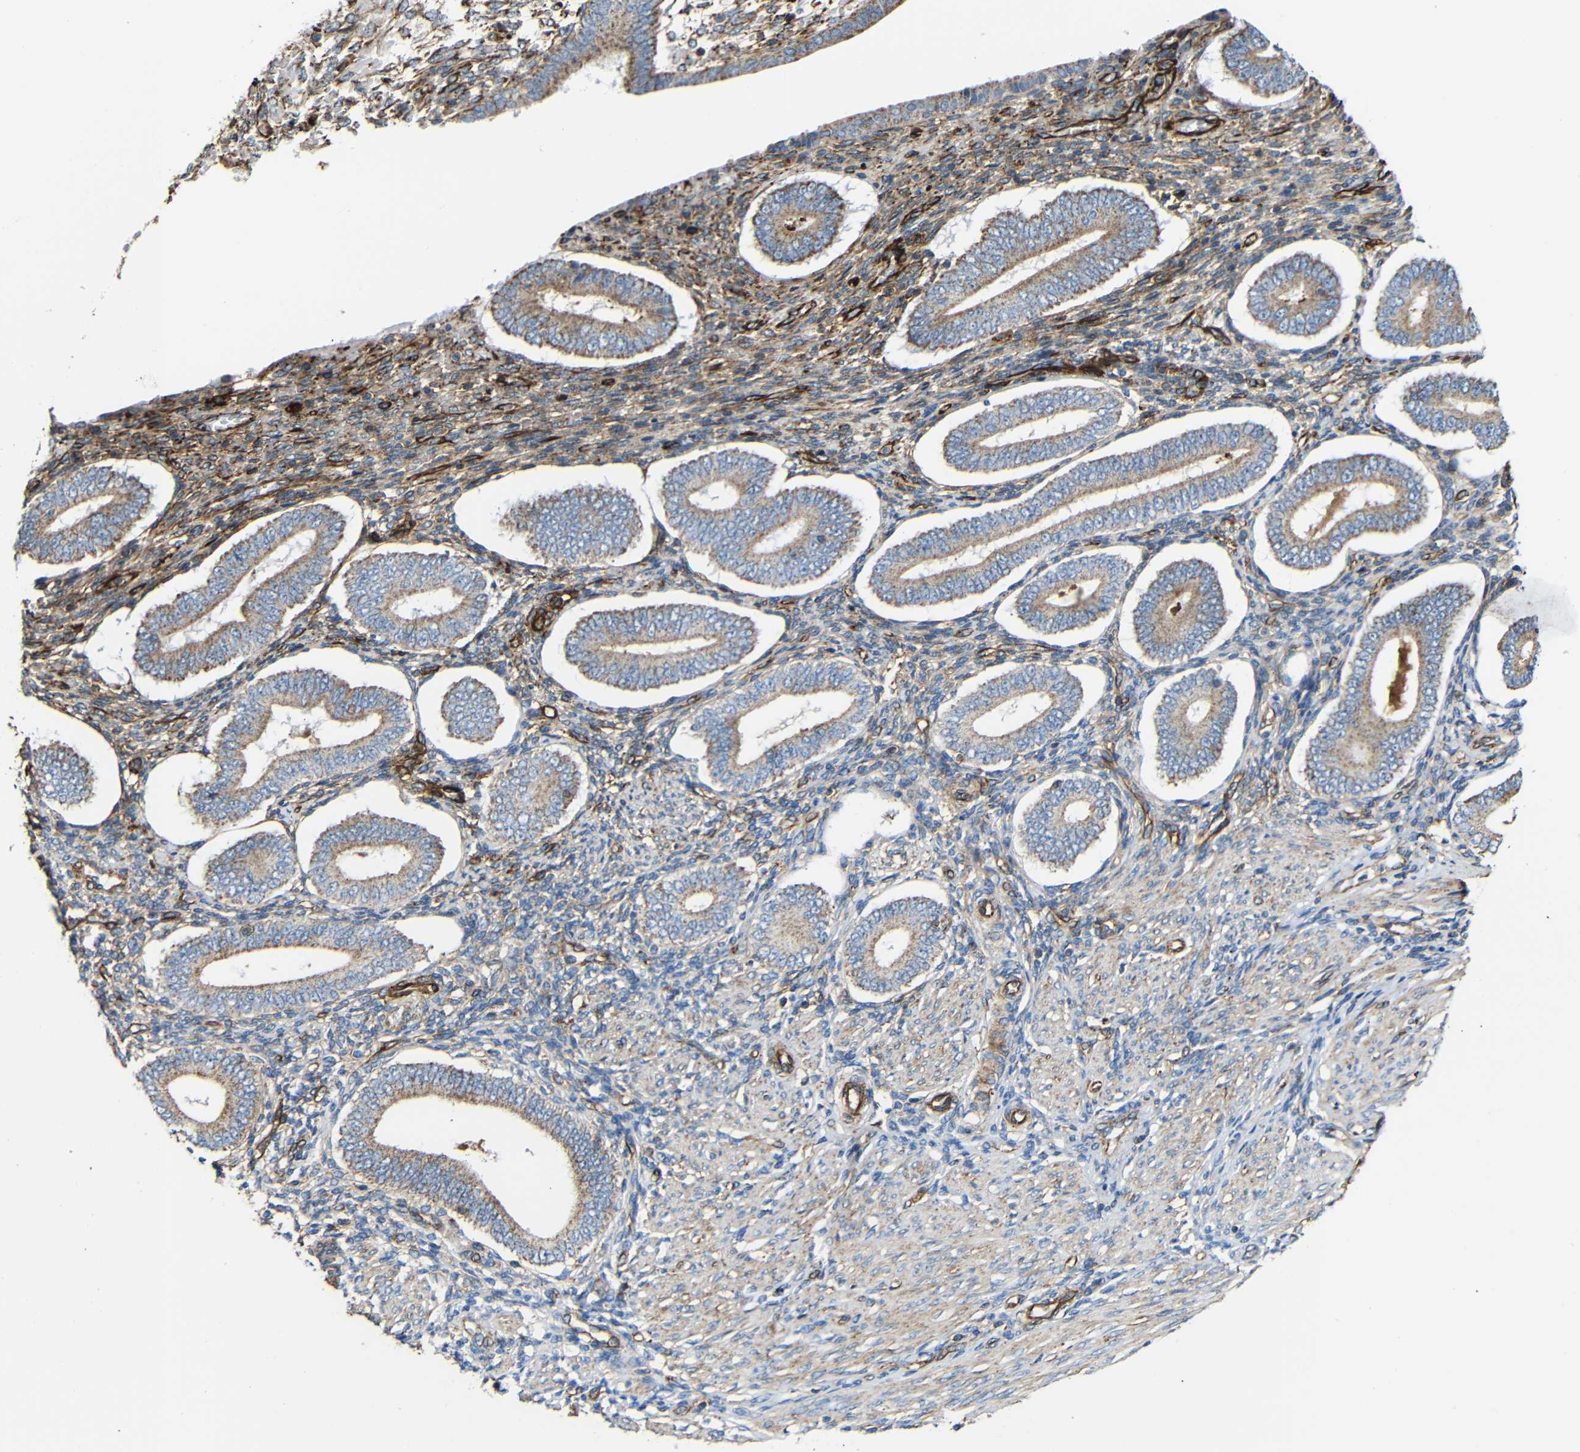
{"staining": {"intensity": "moderate", "quantity": "25%-75%", "location": "cytoplasmic/membranous"}, "tissue": "endometrium", "cell_type": "Cells in endometrial stroma", "image_type": "normal", "snomed": [{"axis": "morphology", "description": "Normal tissue, NOS"}, {"axis": "topography", "description": "Endometrium"}], "caption": "This is a micrograph of IHC staining of unremarkable endometrium, which shows moderate expression in the cytoplasmic/membranous of cells in endometrial stroma.", "gene": "IGSF10", "patient": {"sex": "female", "age": 42}}